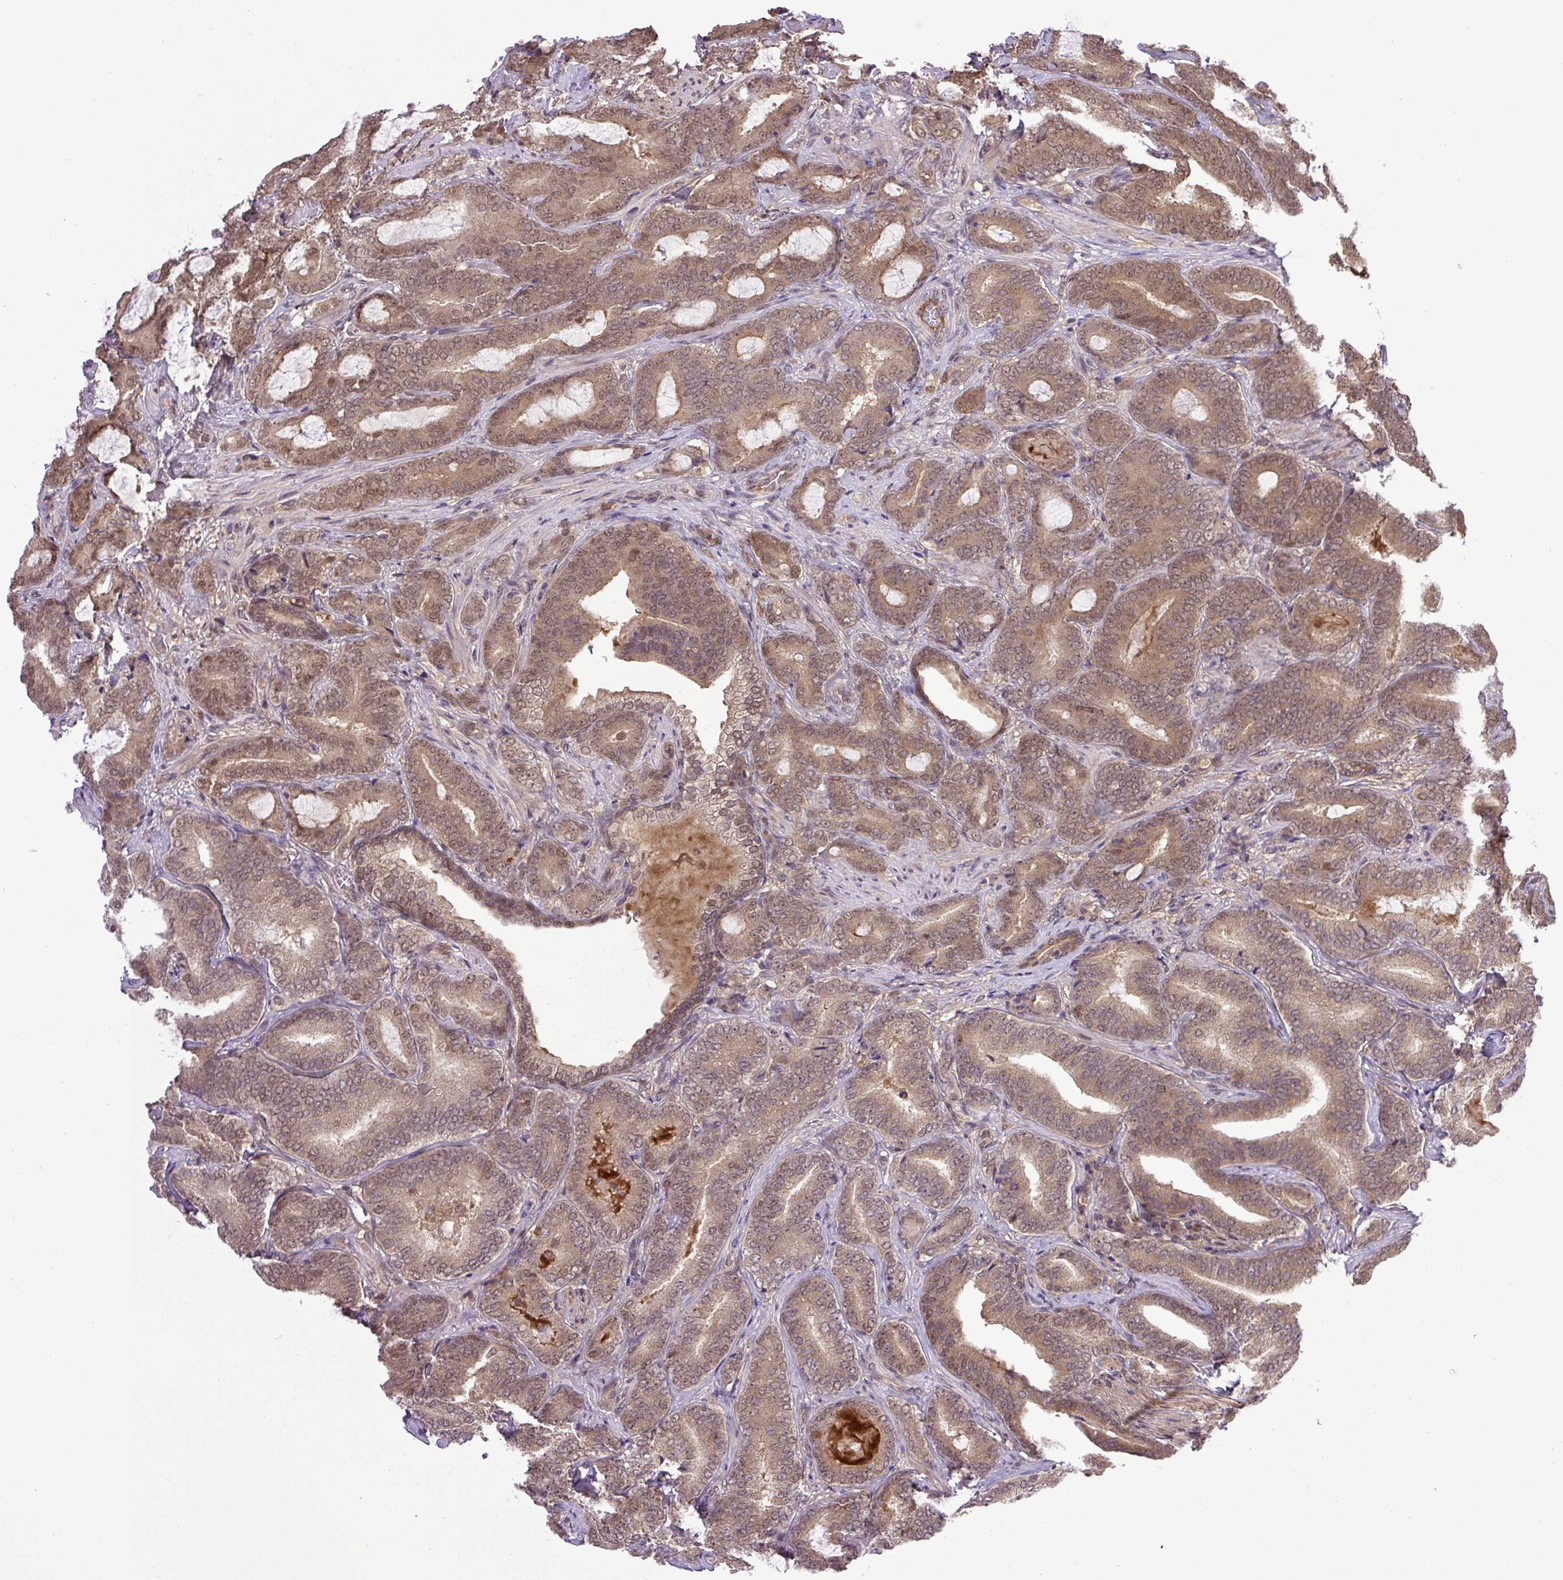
{"staining": {"intensity": "moderate", "quantity": ">75%", "location": "cytoplasmic/membranous,nuclear"}, "tissue": "prostate cancer", "cell_type": "Tumor cells", "image_type": "cancer", "snomed": [{"axis": "morphology", "description": "Adenocarcinoma, Low grade"}, {"axis": "topography", "description": "Prostate and seminal vesicle, NOS"}], "caption": "Prostate cancer stained for a protein shows moderate cytoplasmic/membranous and nuclear positivity in tumor cells.", "gene": "SGTA", "patient": {"sex": "male", "age": 61}}